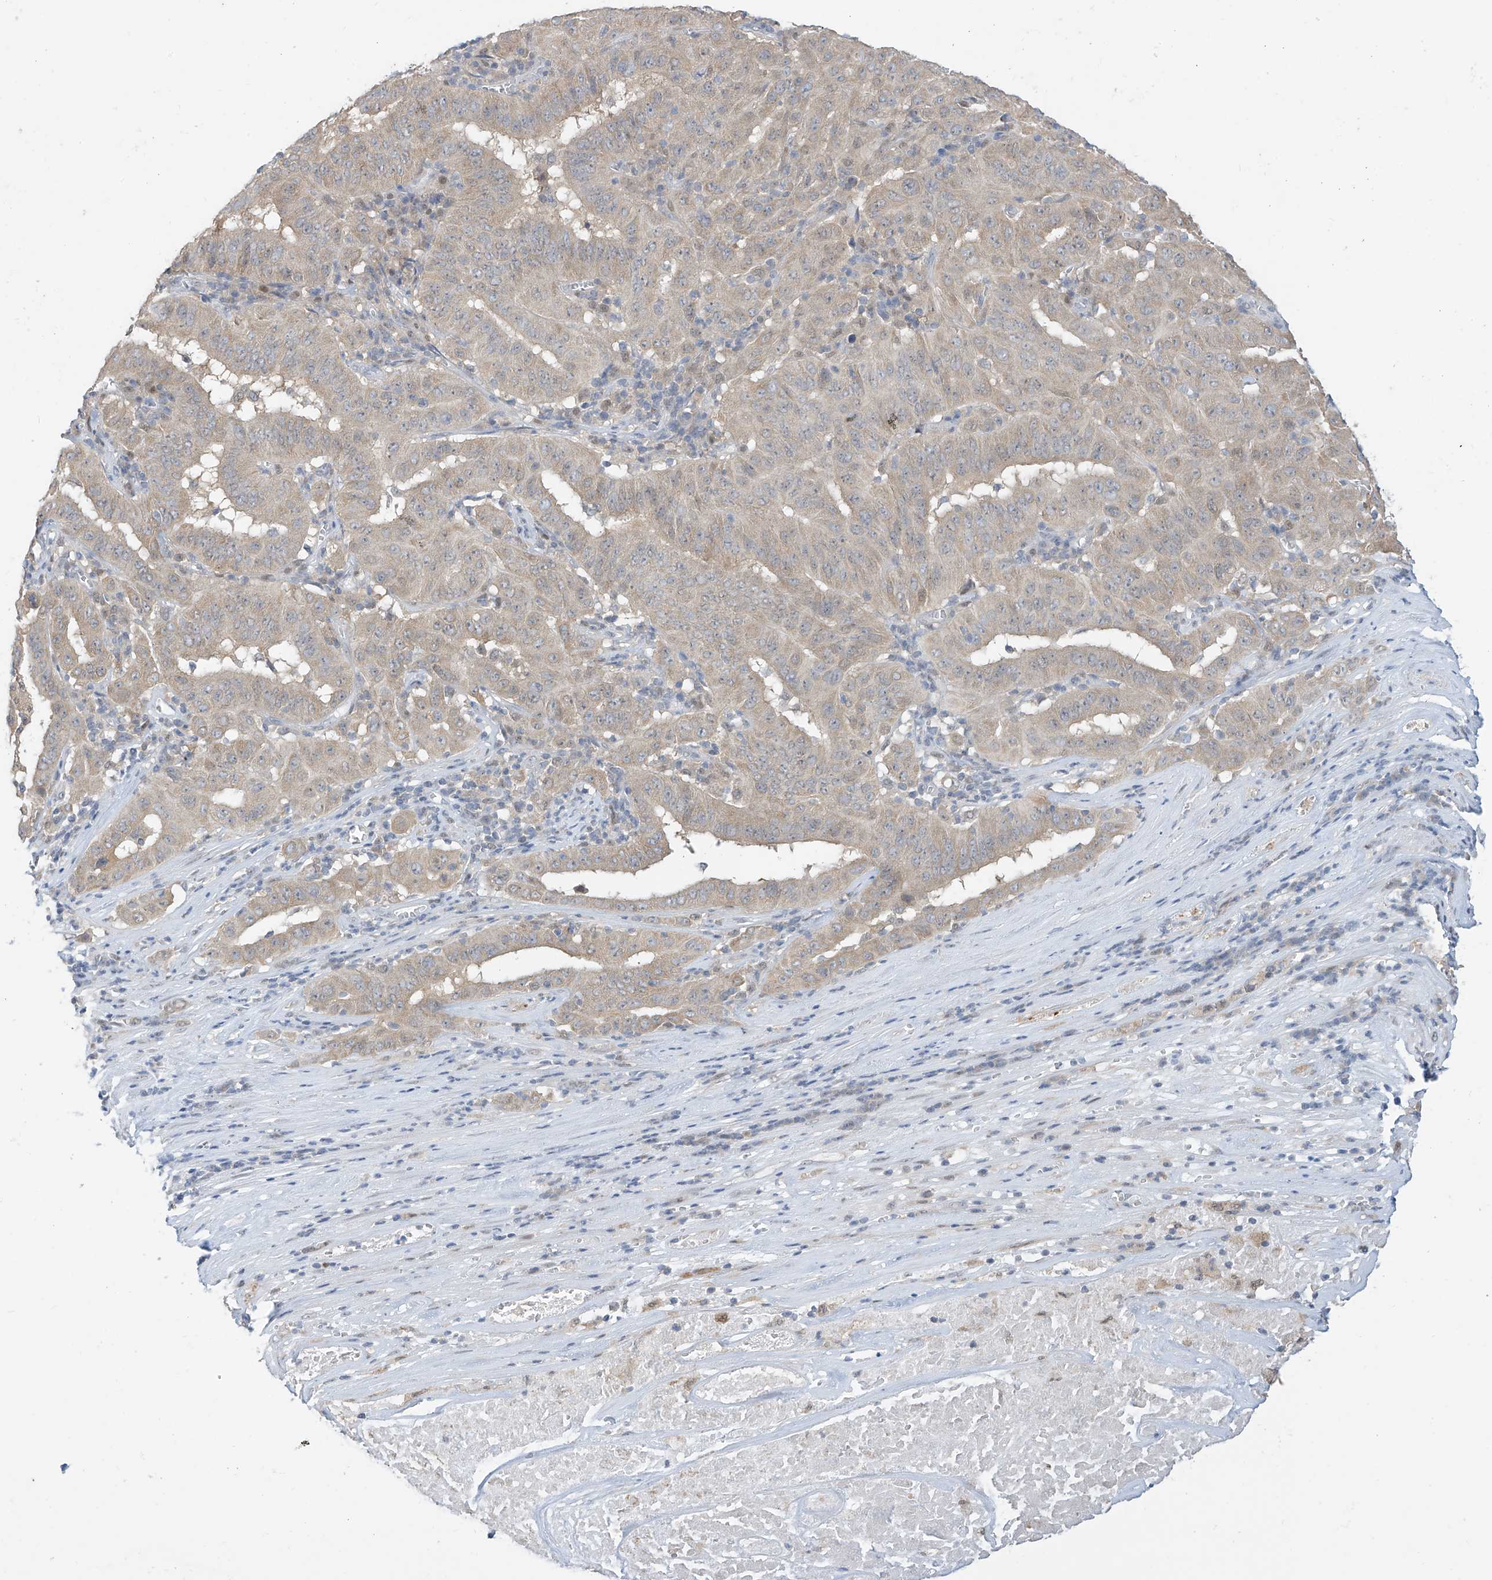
{"staining": {"intensity": "weak", "quantity": "25%-75%", "location": "cytoplasmic/membranous"}, "tissue": "pancreatic cancer", "cell_type": "Tumor cells", "image_type": "cancer", "snomed": [{"axis": "morphology", "description": "Adenocarcinoma, NOS"}, {"axis": "topography", "description": "Pancreas"}], "caption": "An immunohistochemistry histopathology image of tumor tissue is shown. Protein staining in brown labels weak cytoplasmic/membranous positivity in pancreatic adenocarcinoma within tumor cells.", "gene": "APLF", "patient": {"sex": "male", "age": 63}}